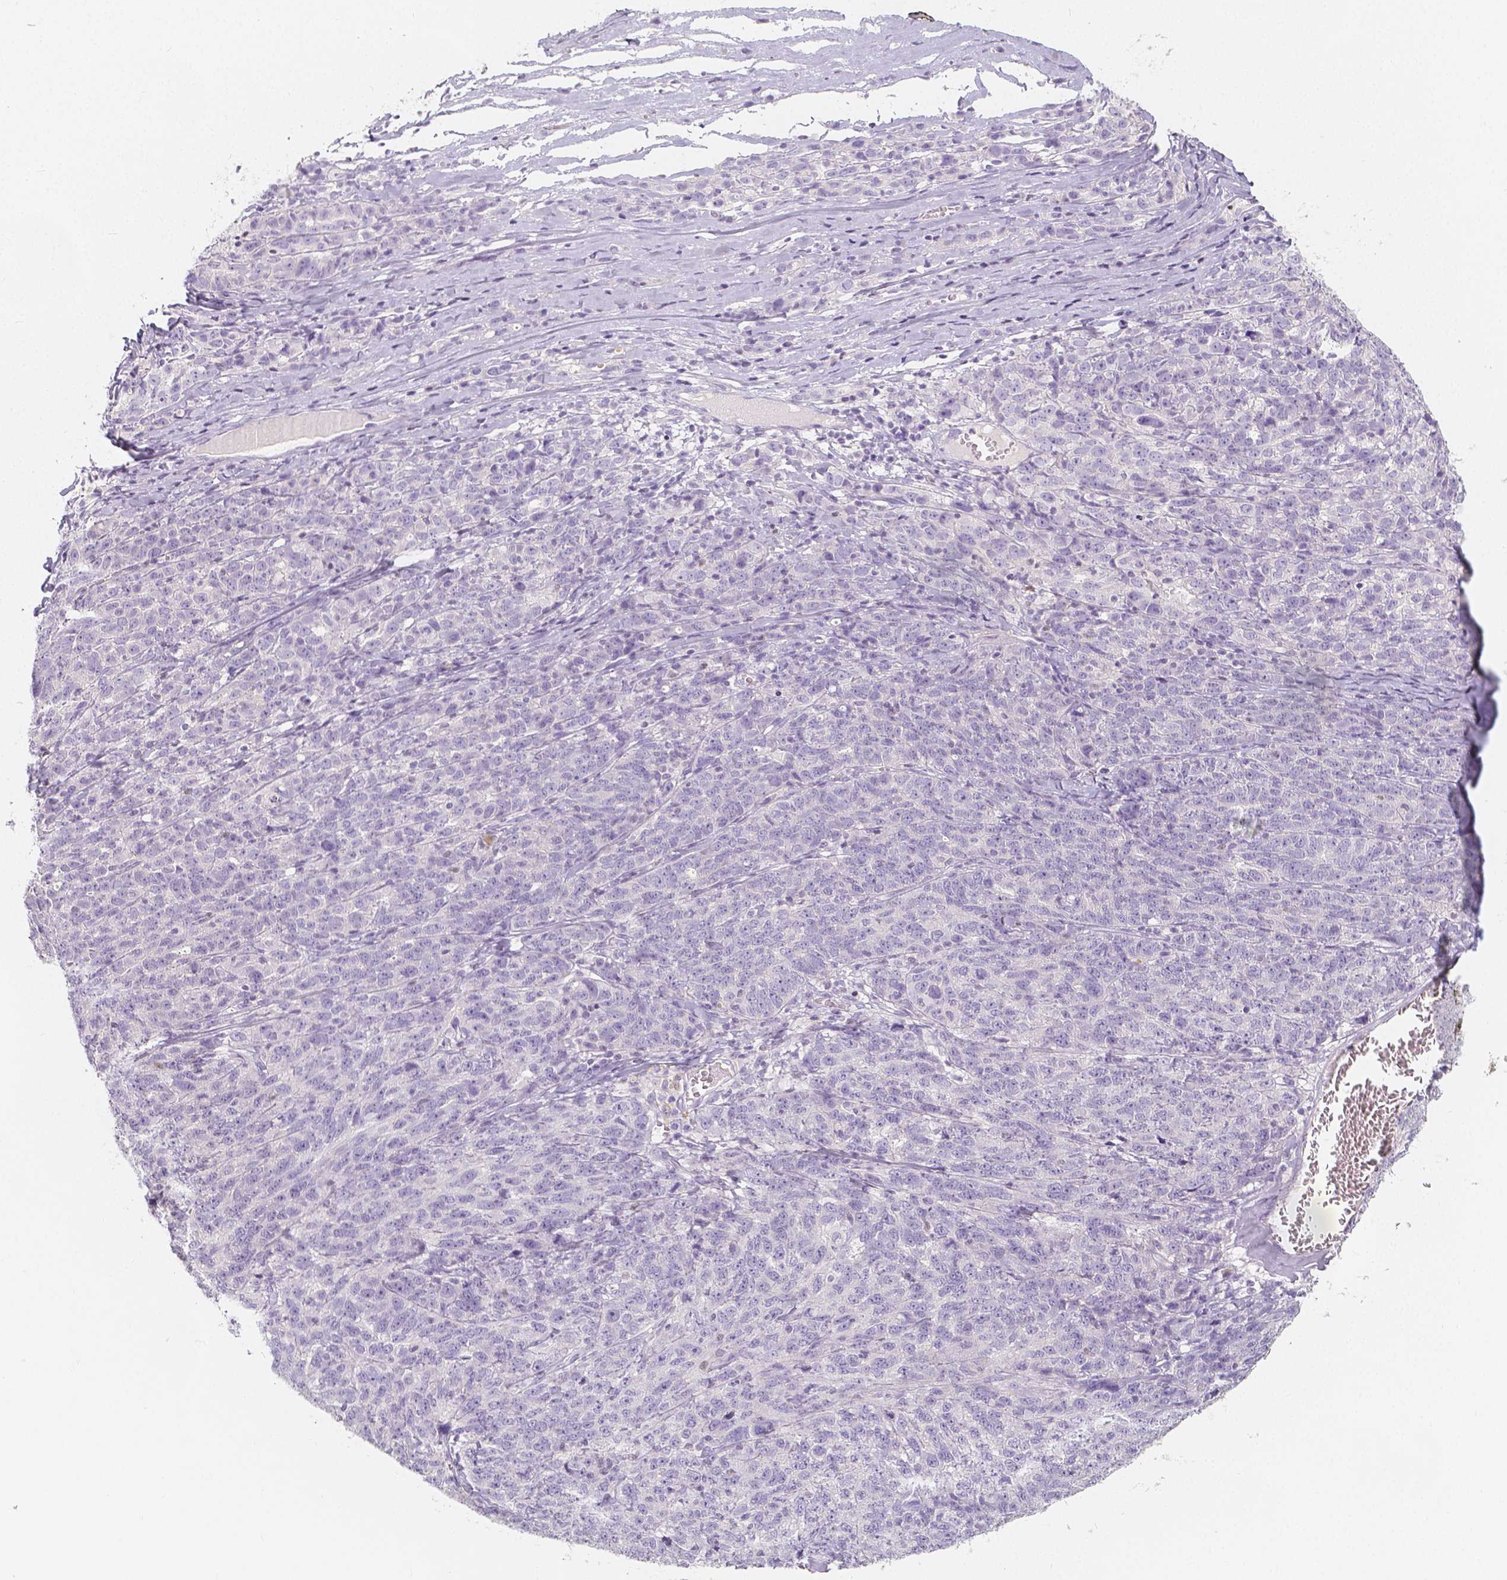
{"staining": {"intensity": "negative", "quantity": "none", "location": "none"}, "tissue": "ovarian cancer", "cell_type": "Tumor cells", "image_type": "cancer", "snomed": [{"axis": "morphology", "description": "Cystadenocarcinoma, serous, NOS"}, {"axis": "topography", "description": "Ovary"}], "caption": "An IHC photomicrograph of serous cystadenocarcinoma (ovarian) is shown. There is no staining in tumor cells of serous cystadenocarcinoma (ovarian).", "gene": "BATF", "patient": {"sex": "female", "age": 71}}